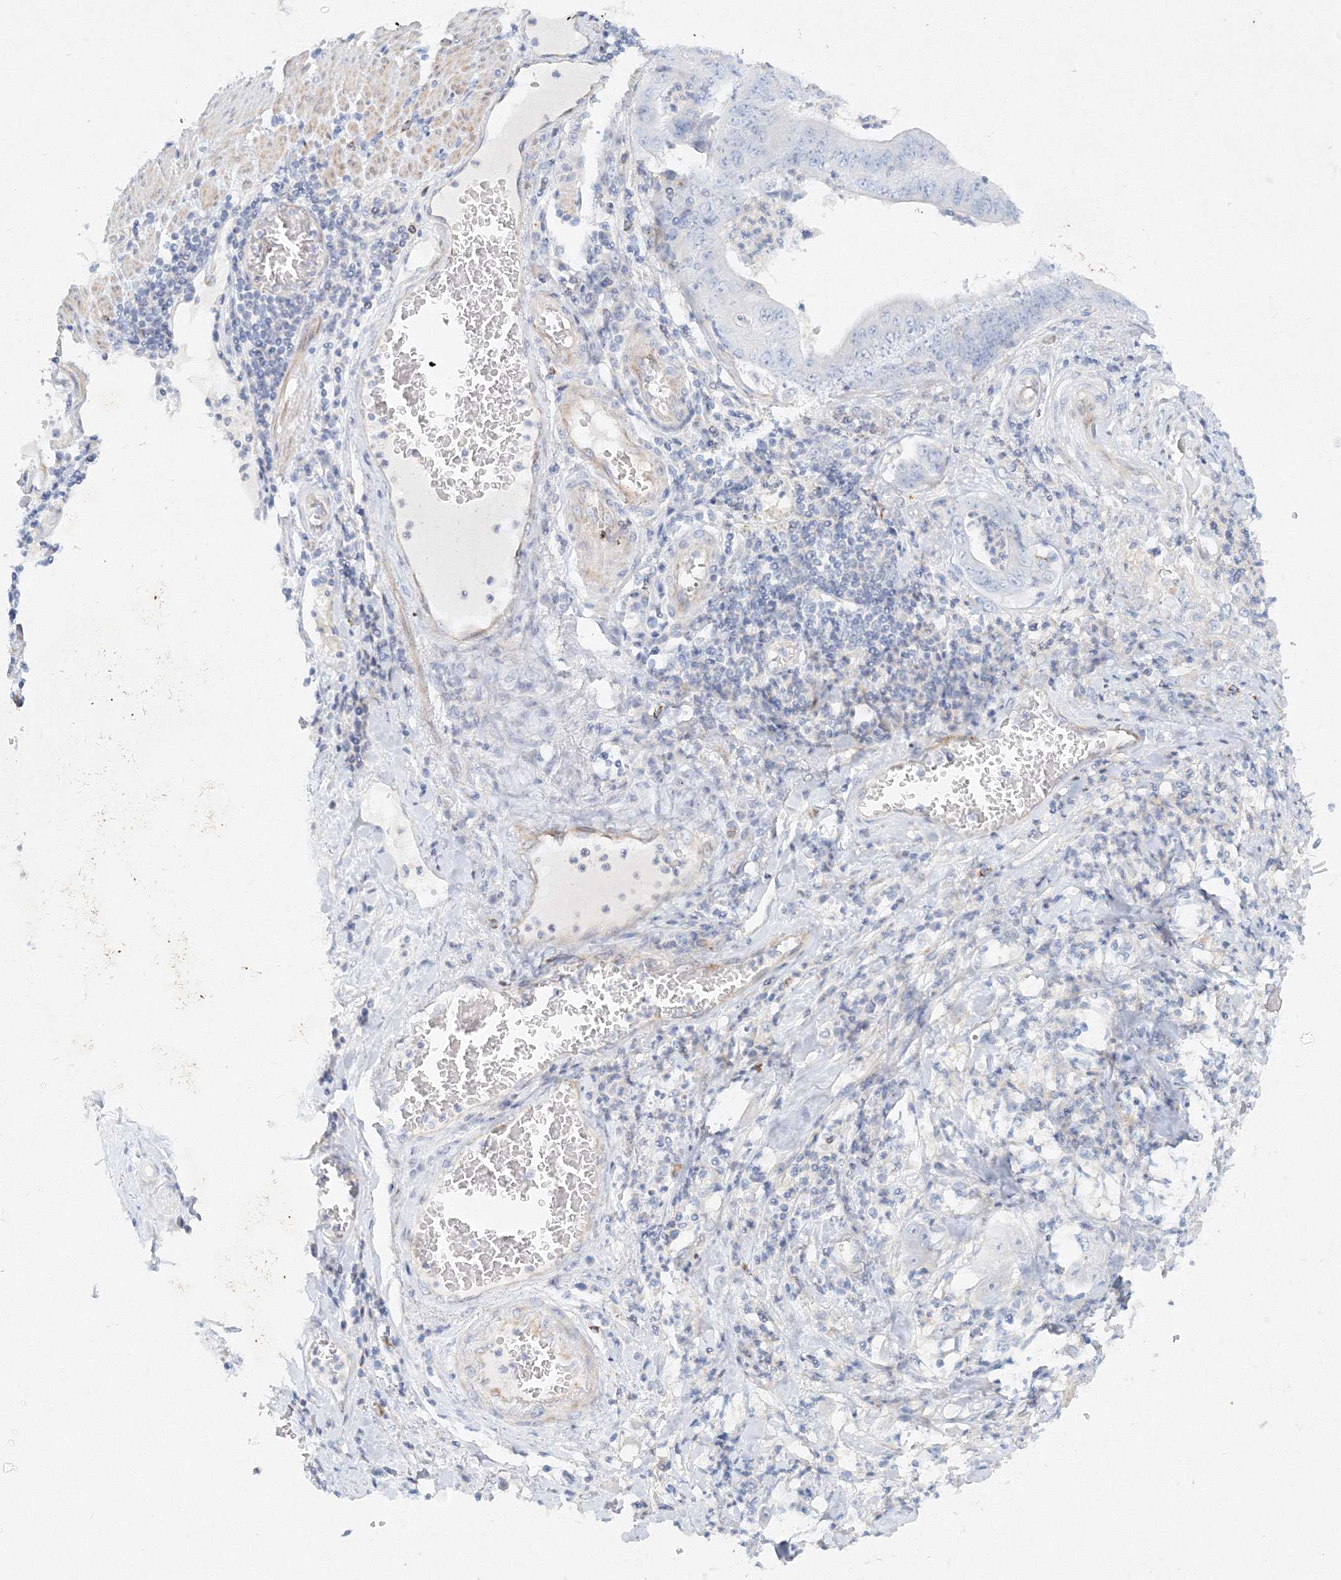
{"staining": {"intensity": "negative", "quantity": "none", "location": "none"}, "tissue": "stomach cancer", "cell_type": "Tumor cells", "image_type": "cancer", "snomed": [{"axis": "morphology", "description": "Adenocarcinoma, NOS"}, {"axis": "topography", "description": "Stomach"}], "caption": "High magnification brightfield microscopy of stomach cancer stained with DAB (brown) and counterstained with hematoxylin (blue): tumor cells show no significant positivity.", "gene": "DNAH1", "patient": {"sex": "female", "age": 73}}